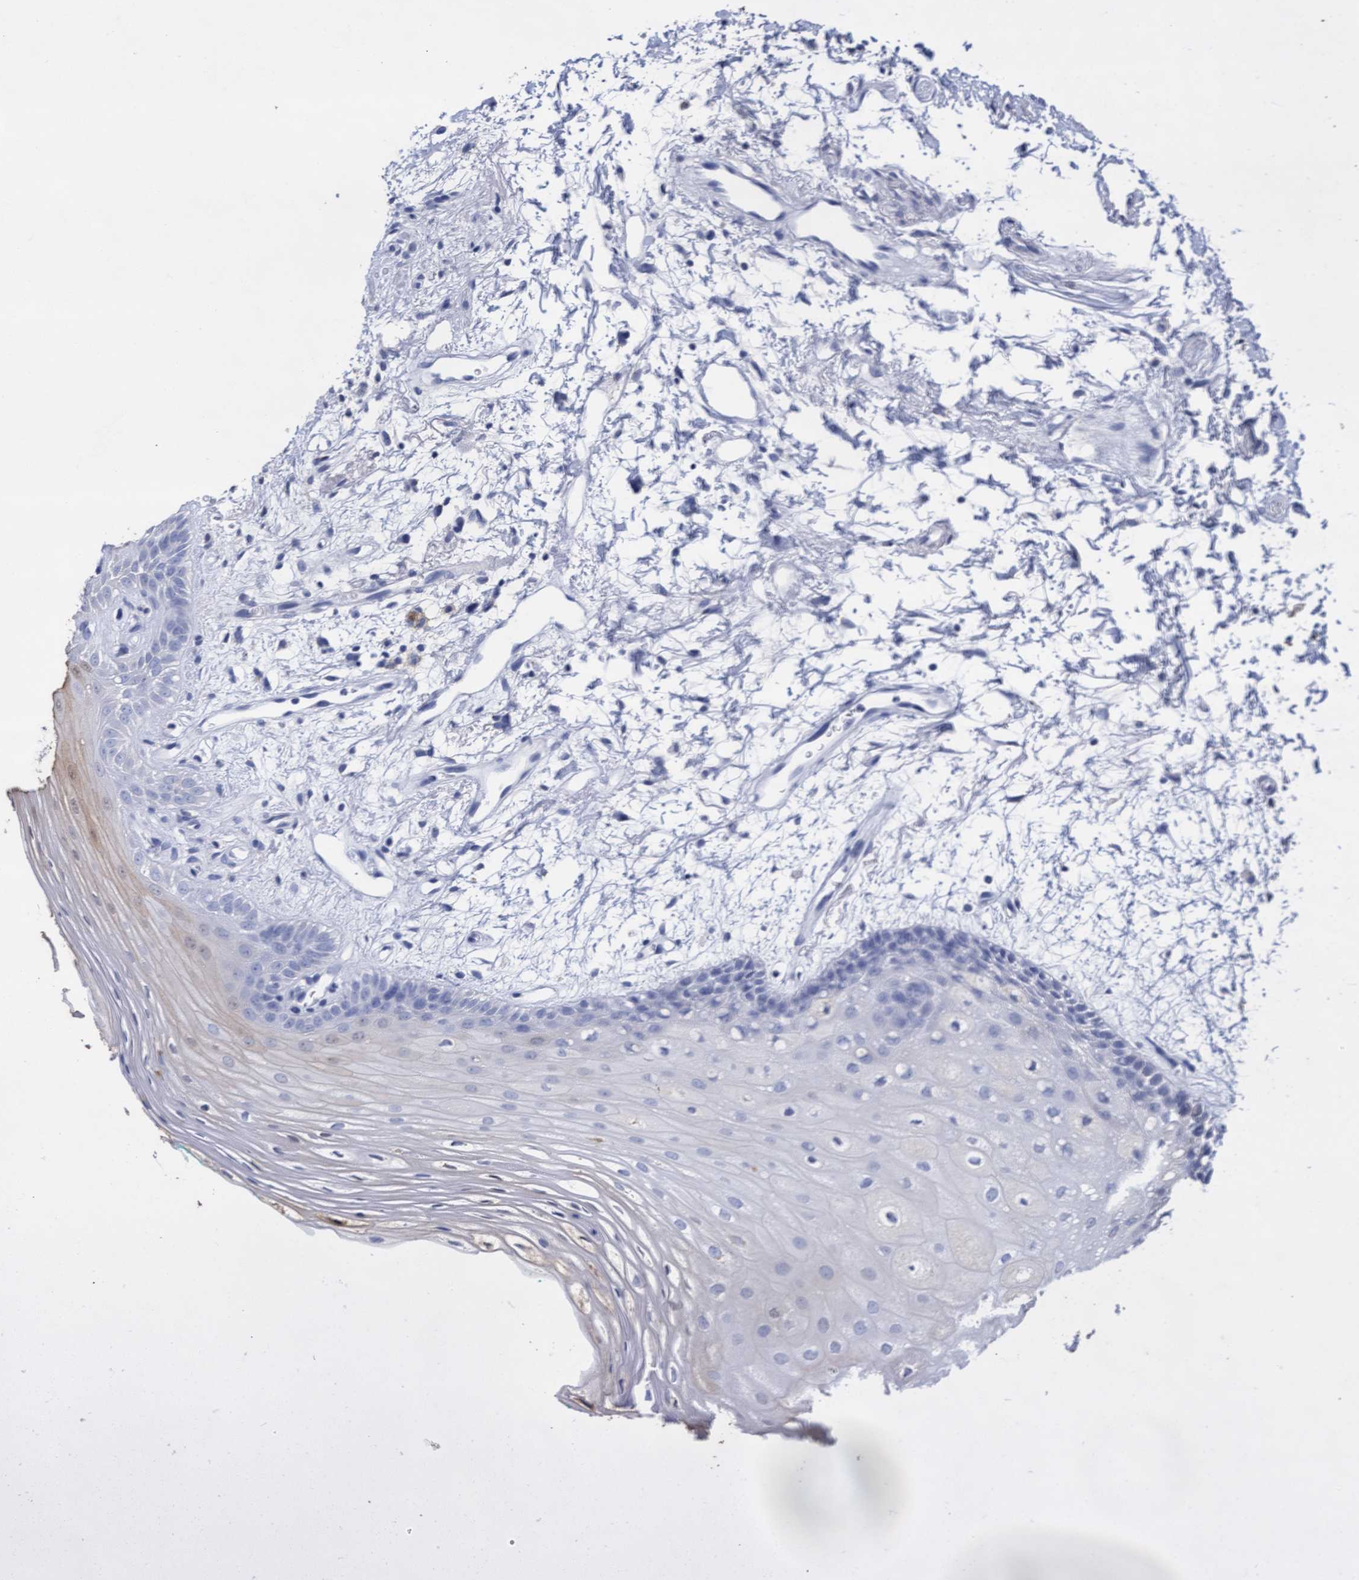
{"staining": {"intensity": "negative", "quantity": "none", "location": "none"}, "tissue": "oral mucosa", "cell_type": "Squamous epithelial cells", "image_type": "normal", "snomed": [{"axis": "morphology", "description": "Normal tissue, NOS"}, {"axis": "topography", "description": "Skeletal muscle"}, {"axis": "topography", "description": "Oral tissue"}, {"axis": "topography", "description": "Peripheral nerve tissue"}], "caption": "An image of oral mucosa stained for a protein reveals no brown staining in squamous epithelial cells.", "gene": "GPR39", "patient": {"sex": "female", "age": 84}}